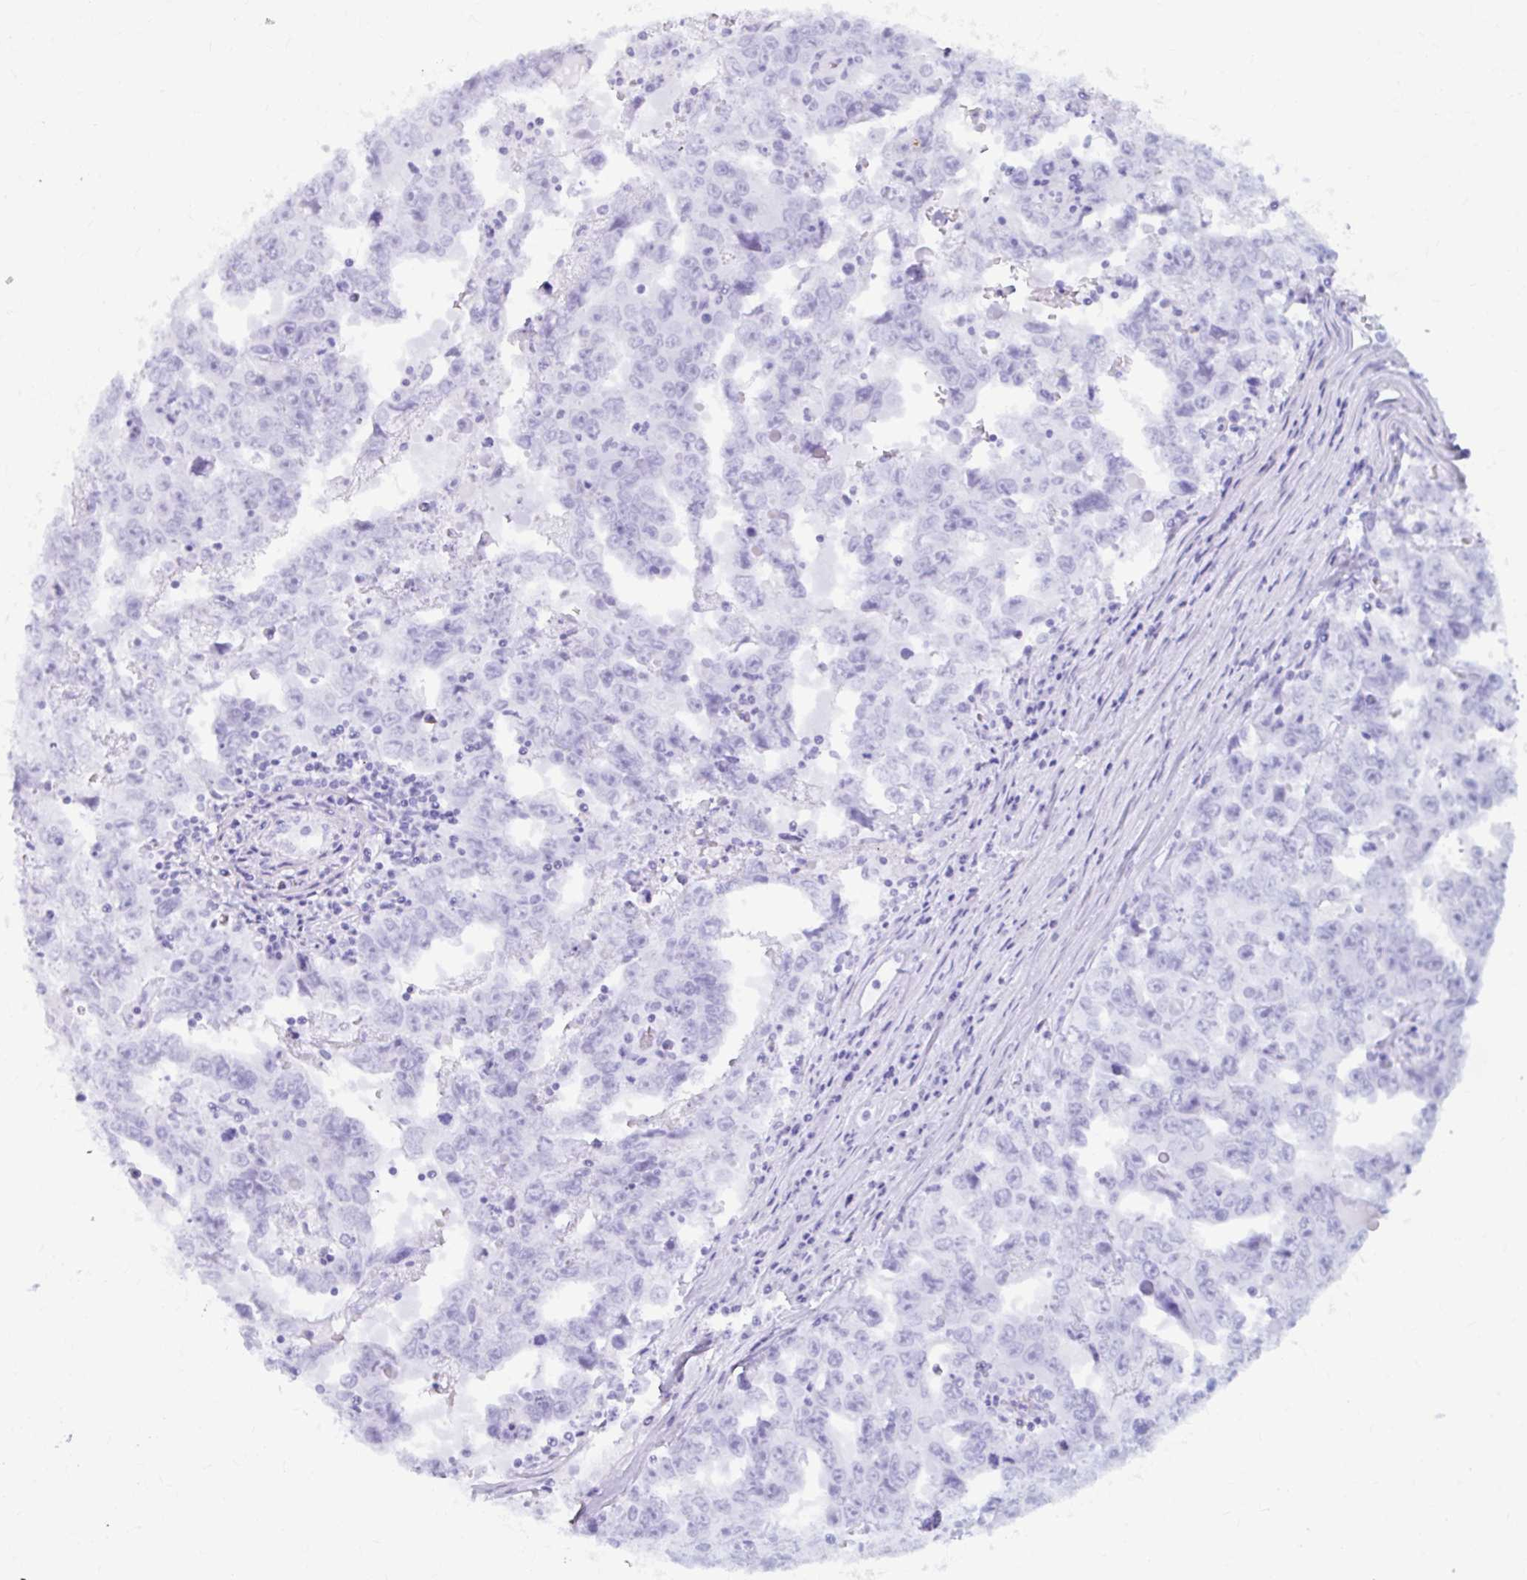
{"staining": {"intensity": "negative", "quantity": "none", "location": "none"}, "tissue": "testis cancer", "cell_type": "Tumor cells", "image_type": "cancer", "snomed": [{"axis": "morphology", "description": "Carcinoma, Embryonal, NOS"}, {"axis": "topography", "description": "Testis"}], "caption": "Tumor cells show no significant expression in testis cancer (embryonal carcinoma).", "gene": "RGS16", "patient": {"sex": "male", "age": 22}}